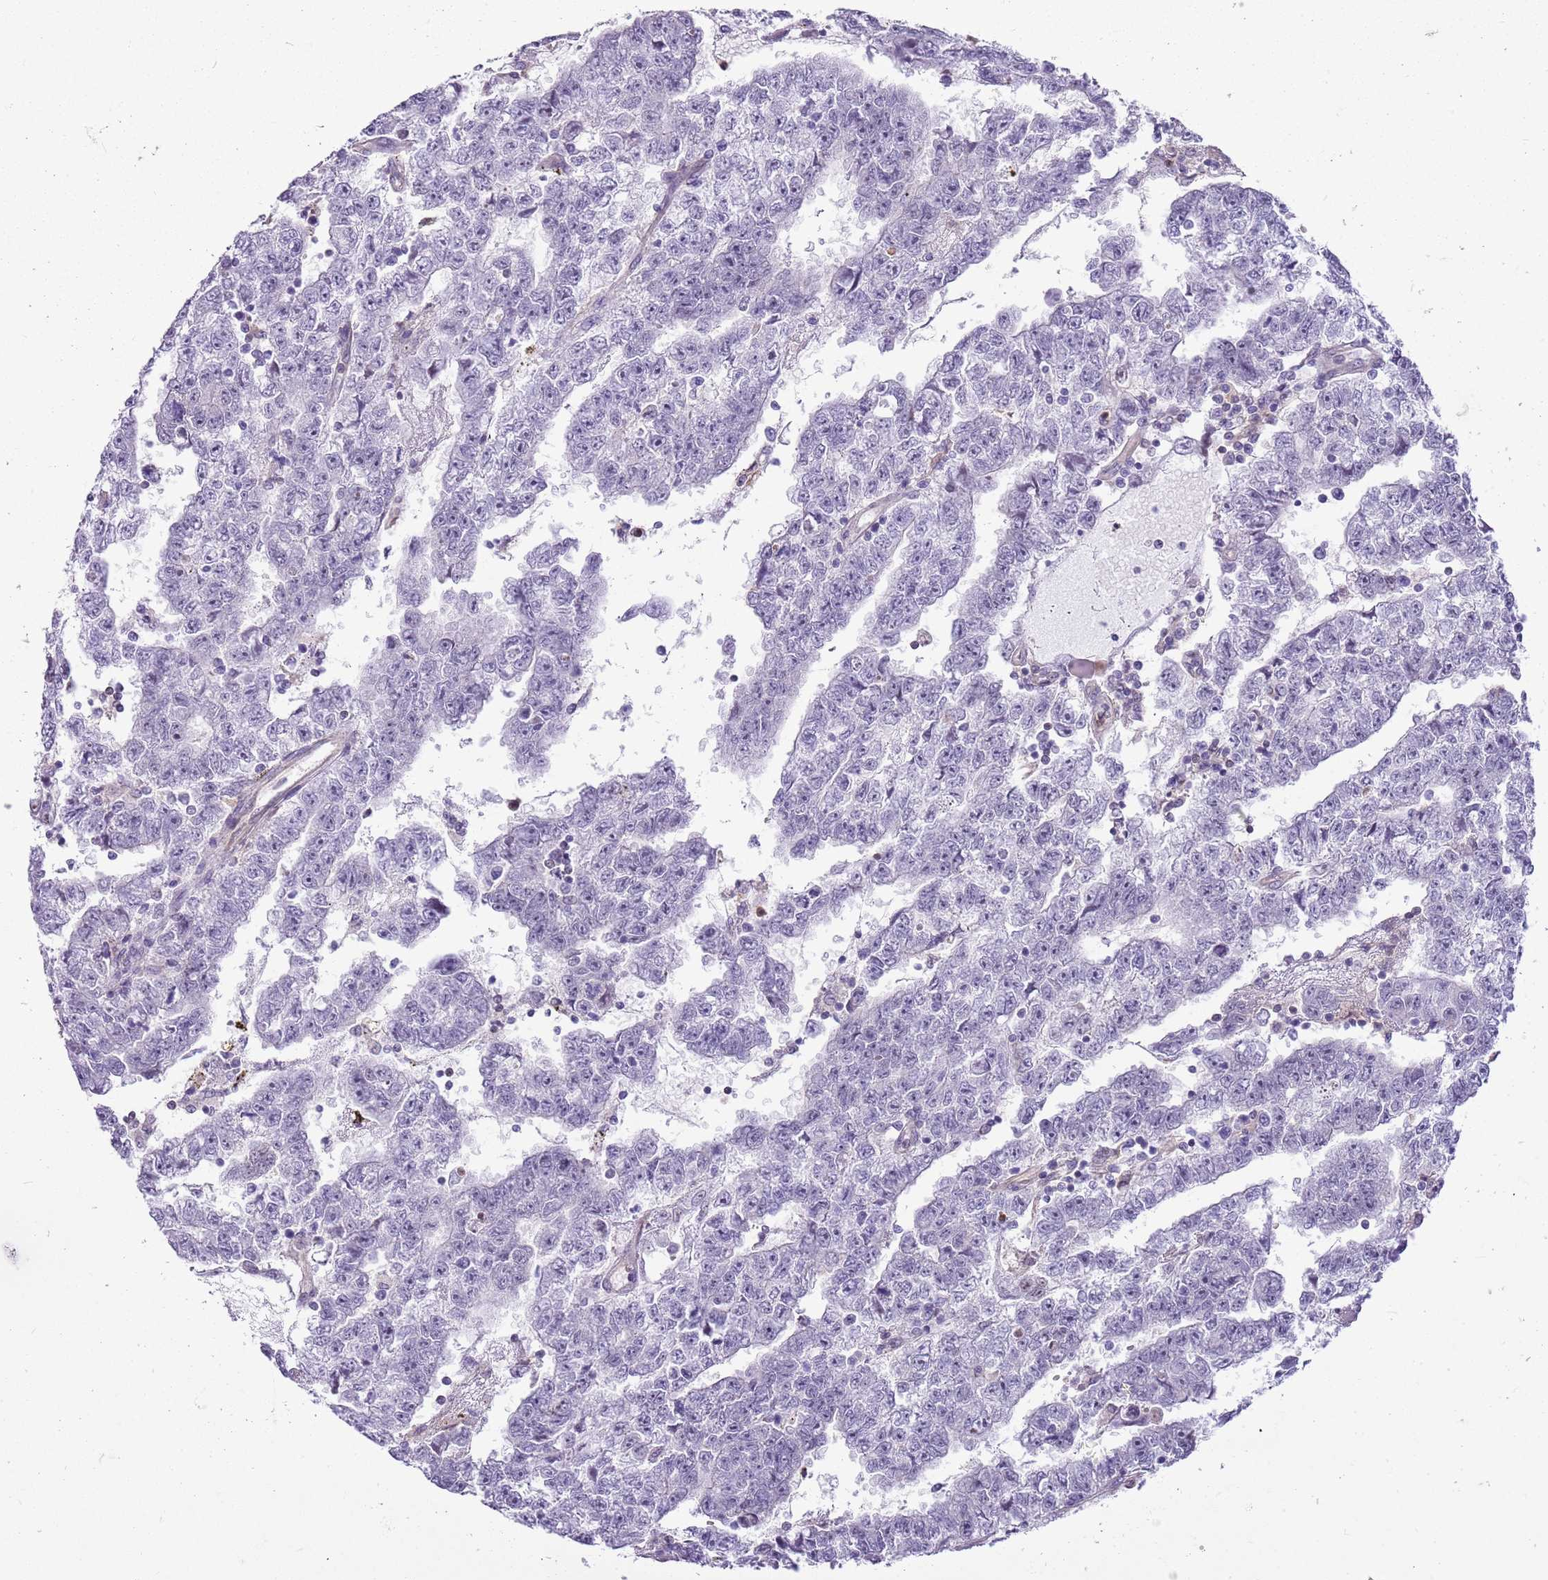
{"staining": {"intensity": "moderate", "quantity": "25%-75%", "location": "nuclear"}, "tissue": "testis cancer", "cell_type": "Tumor cells", "image_type": "cancer", "snomed": [{"axis": "morphology", "description": "Carcinoma, Embryonal, NOS"}, {"axis": "topography", "description": "Testis"}], "caption": "Testis cancer stained with DAB immunohistochemistry exhibits medium levels of moderate nuclear staining in about 25%-75% of tumor cells.", "gene": "DHX32", "patient": {"sex": "male", "age": 25}}